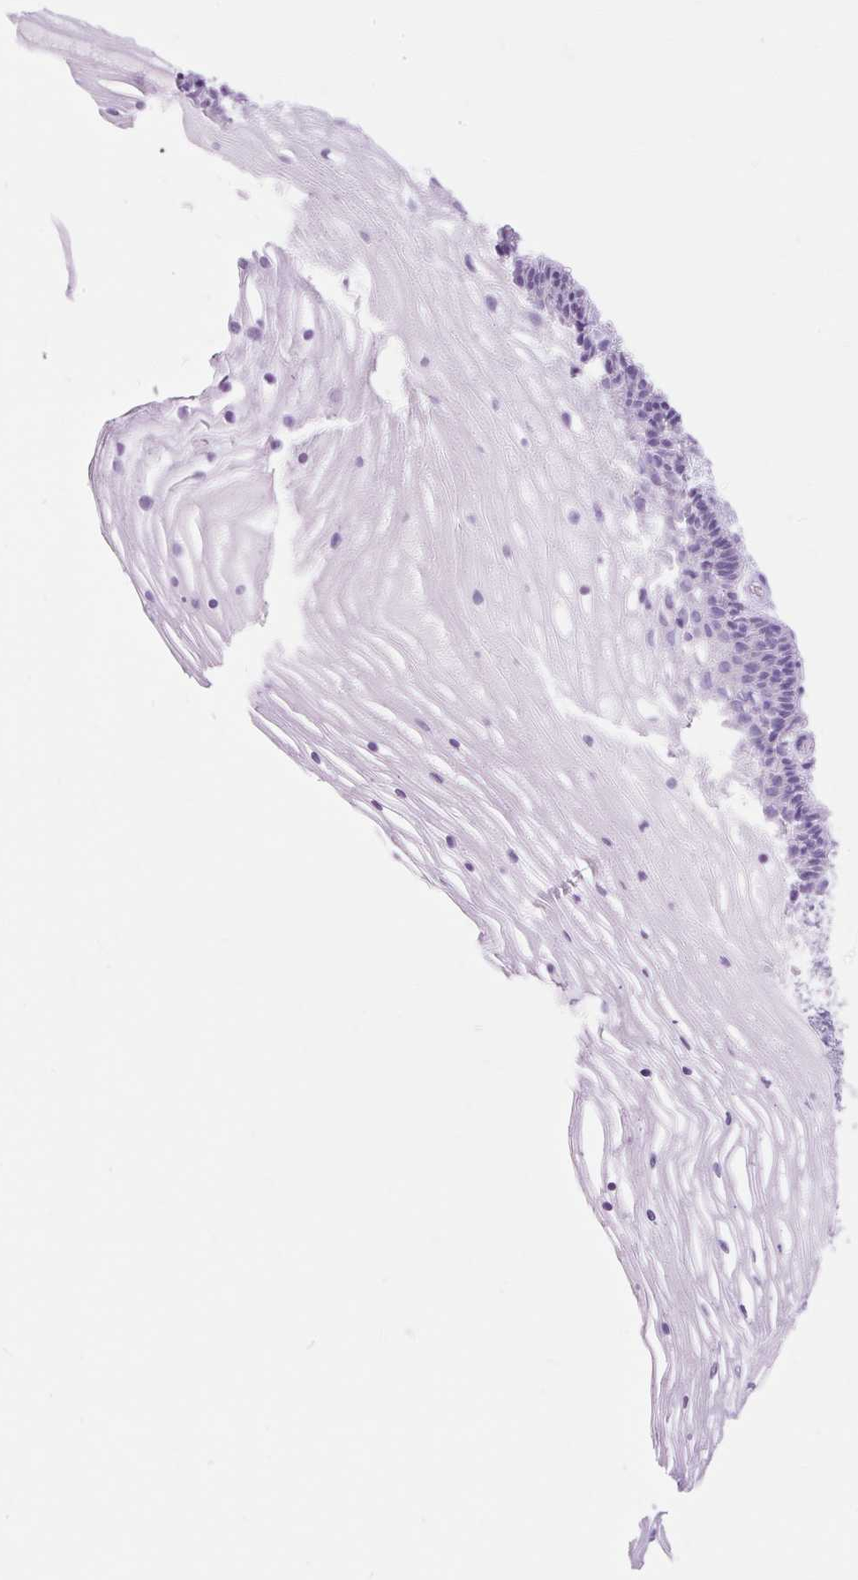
{"staining": {"intensity": "negative", "quantity": "none", "location": "none"}, "tissue": "cervix", "cell_type": "Glandular cells", "image_type": "normal", "snomed": [{"axis": "morphology", "description": "Normal tissue, NOS"}, {"axis": "topography", "description": "Cervix"}], "caption": "The photomicrograph reveals no significant expression in glandular cells of cervix.", "gene": "SLC25A40", "patient": {"sex": "female", "age": 36}}